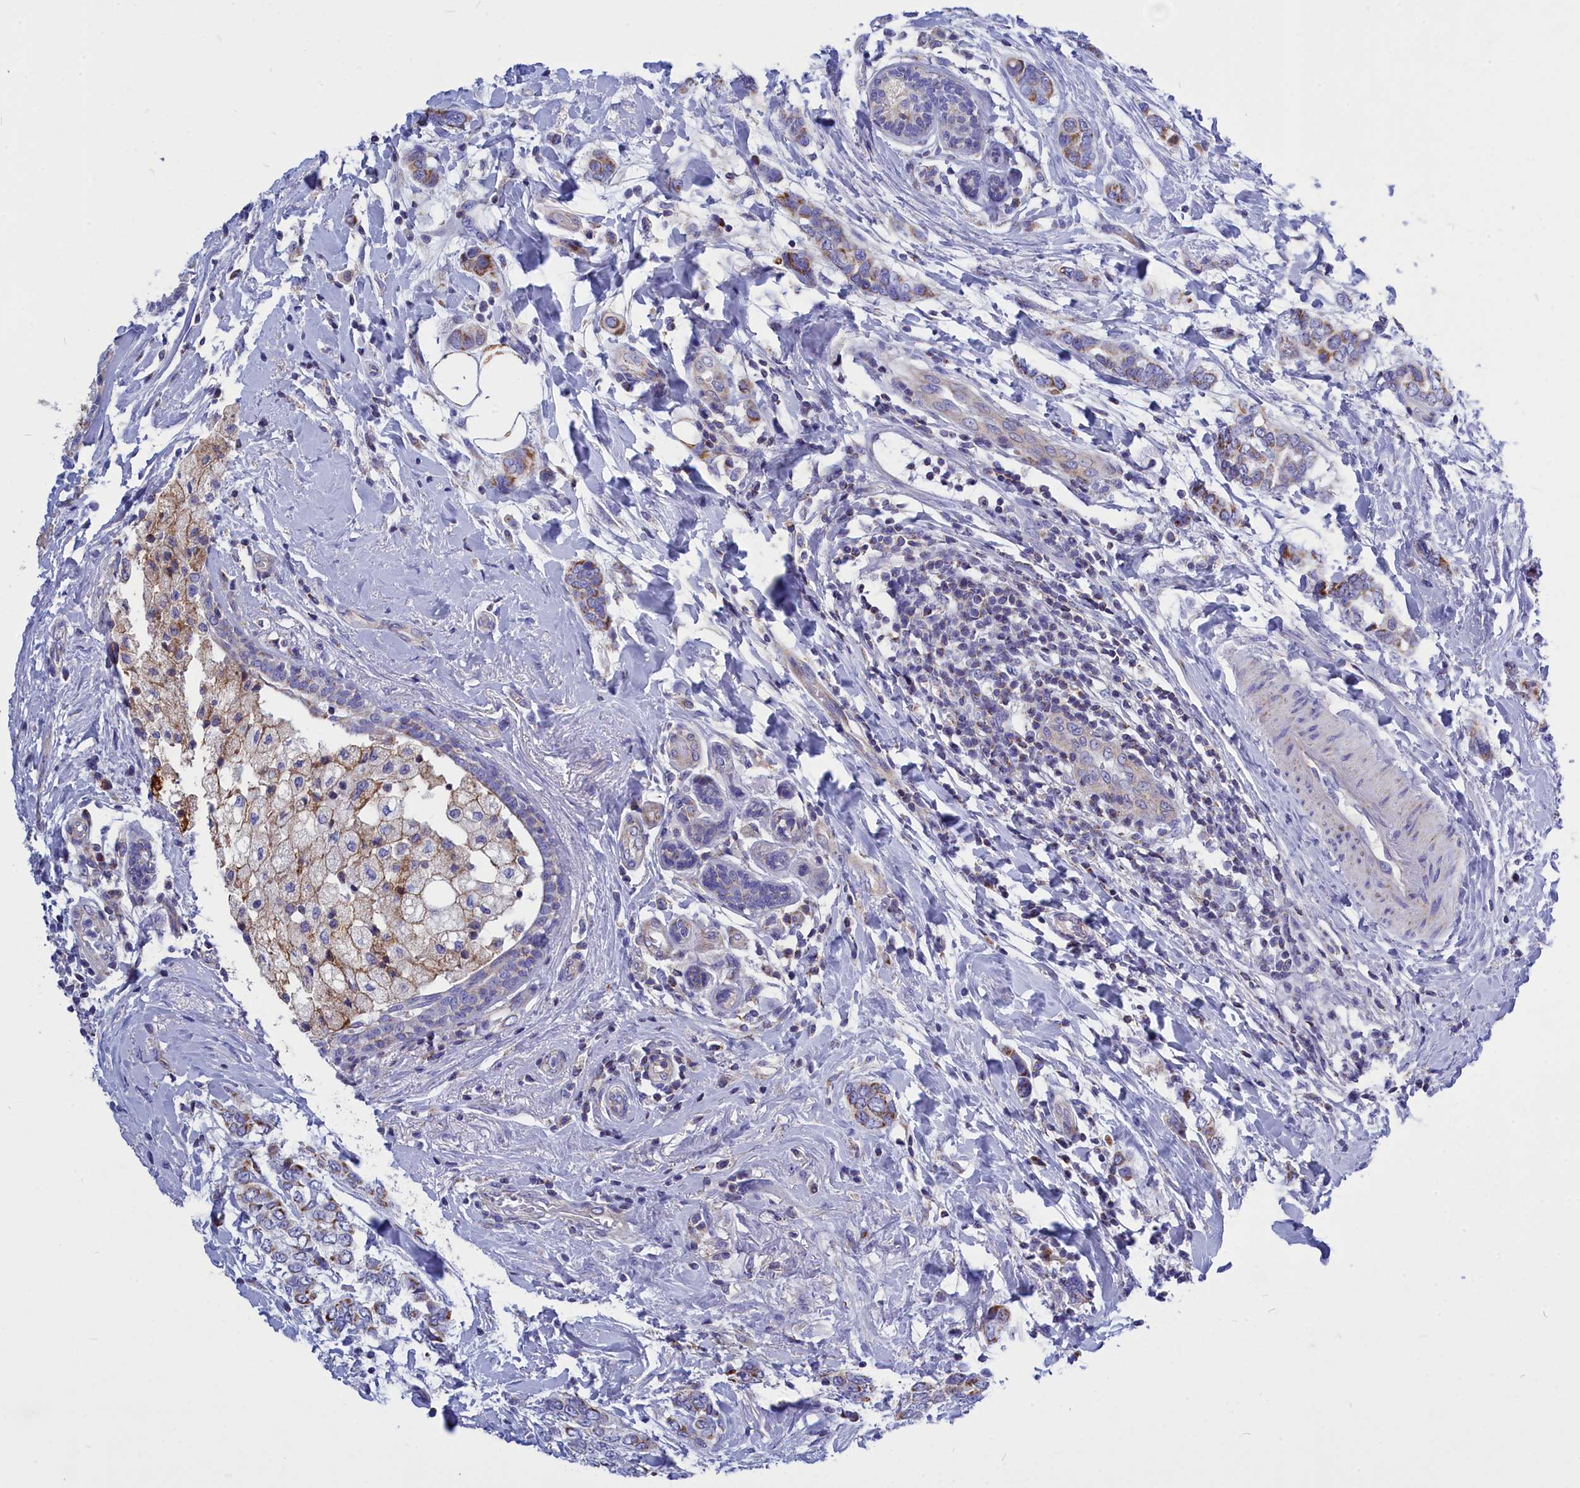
{"staining": {"intensity": "moderate", "quantity": ">75%", "location": "cytoplasmic/membranous"}, "tissue": "breast cancer", "cell_type": "Tumor cells", "image_type": "cancer", "snomed": [{"axis": "morphology", "description": "Lobular carcinoma"}, {"axis": "topography", "description": "Breast"}], "caption": "IHC histopathology image of neoplastic tissue: breast cancer stained using immunohistochemistry reveals medium levels of moderate protein expression localized specifically in the cytoplasmic/membranous of tumor cells, appearing as a cytoplasmic/membranous brown color.", "gene": "CCRL2", "patient": {"sex": "female", "age": 51}}